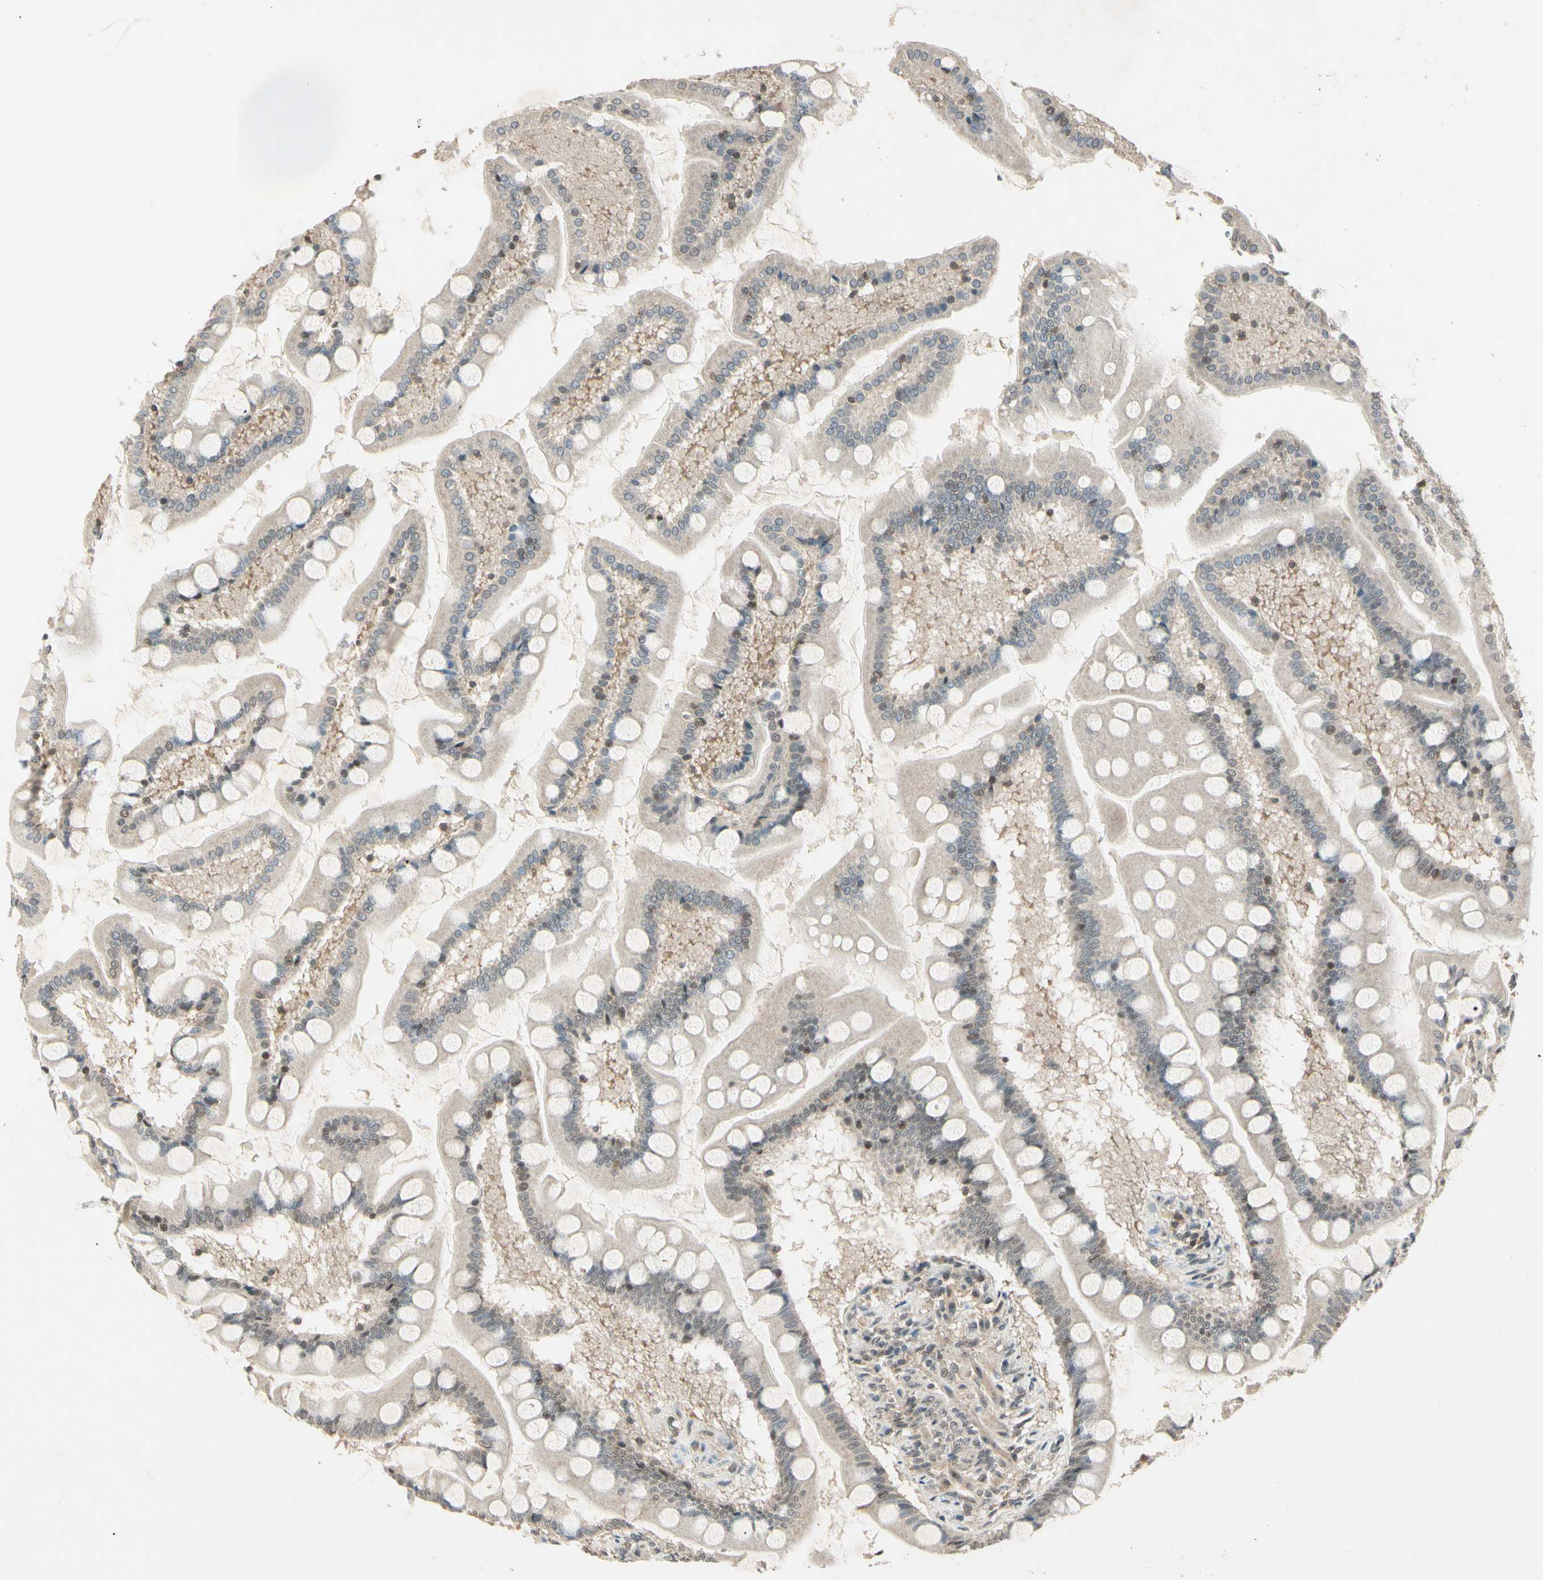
{"staining": {"intensity": "weak", "quantity": "25%-75%", "location": "cytoplasmic/membranous,nuclear"}, "tissue": "small intestine", "cell_type": "Glandular cells", "image_type": "normal", "snomed": [{"axis": "morphology", "description": "Normal tissue, NOS"}, {"axis": "topography", "description": "Small intestine"}], "caption": "An IHC histopathology image of unremarkable tissue is shown. Protein staining in brown labels weak cytoplasmic/membranous,nuclear positivity in small intestine within glandular cells. (brown staining indicates protein expression, while blue staining denotes nuclei).", "gene": "ZSCAN12", "patient": {"sex": "male", "age": 41}}